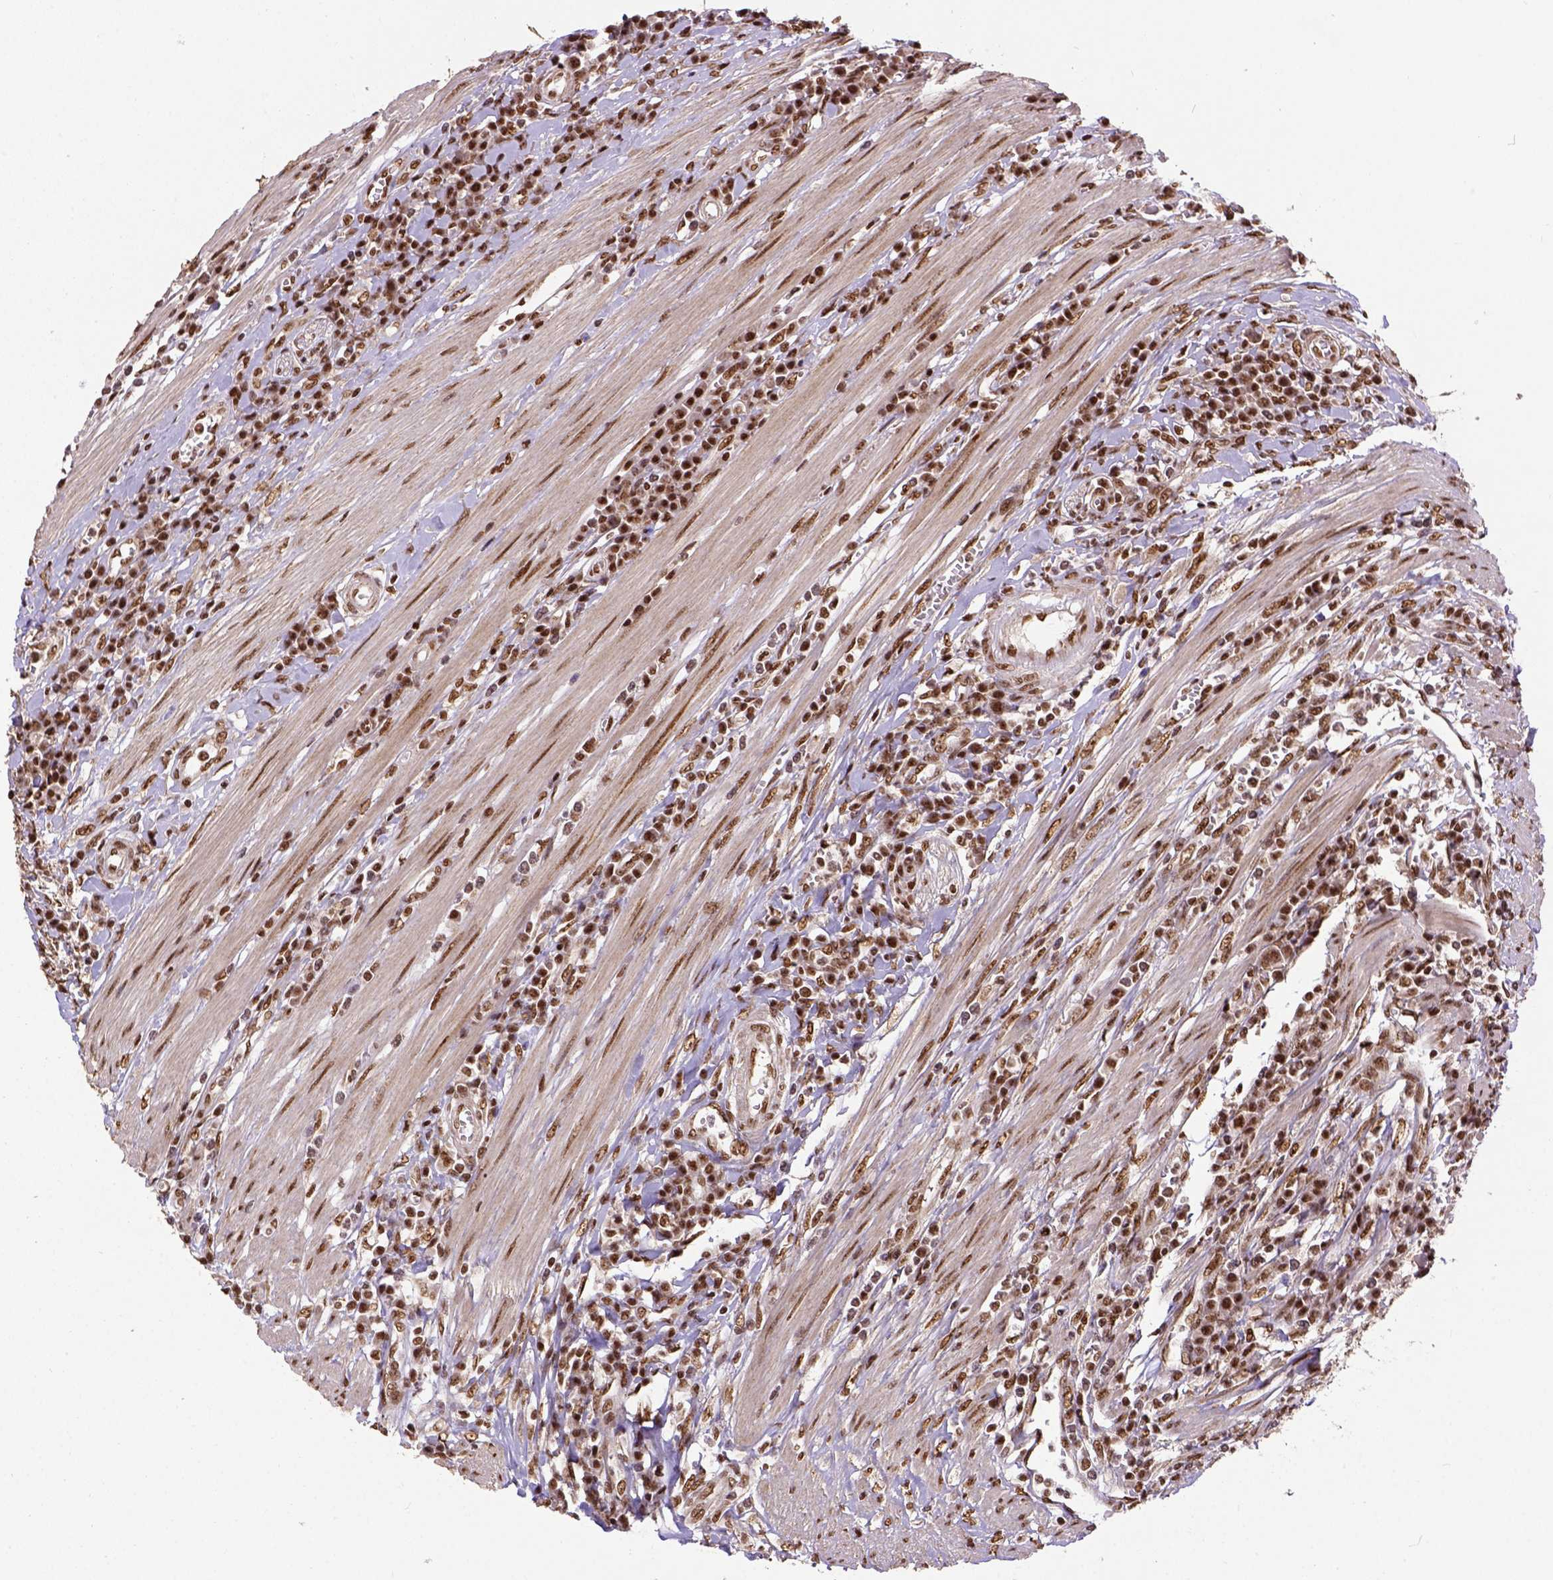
{"staining": {"intensity": "moderate", "quantity": ">75%", "location": "nuclear"}, "tissue": "colorectal cancer", "cell_type": "Tumor cells", "image_type": "cancer", "snomed": [{"axis": "morphology", "description": "Adenocarcinoma, NOS"}, {"axis": "topography", "description": "Colon"}], "caption": "Adenocarcinoma (colorectal) stained with DAB (3,3'-diaminobenzidine) immunohistochemistry displays medium levels of moderate nuclear positivity in approximately >75% of tumor cells.", "gene": "NACC1", "patient": {"sex": "male", "age": 65}}